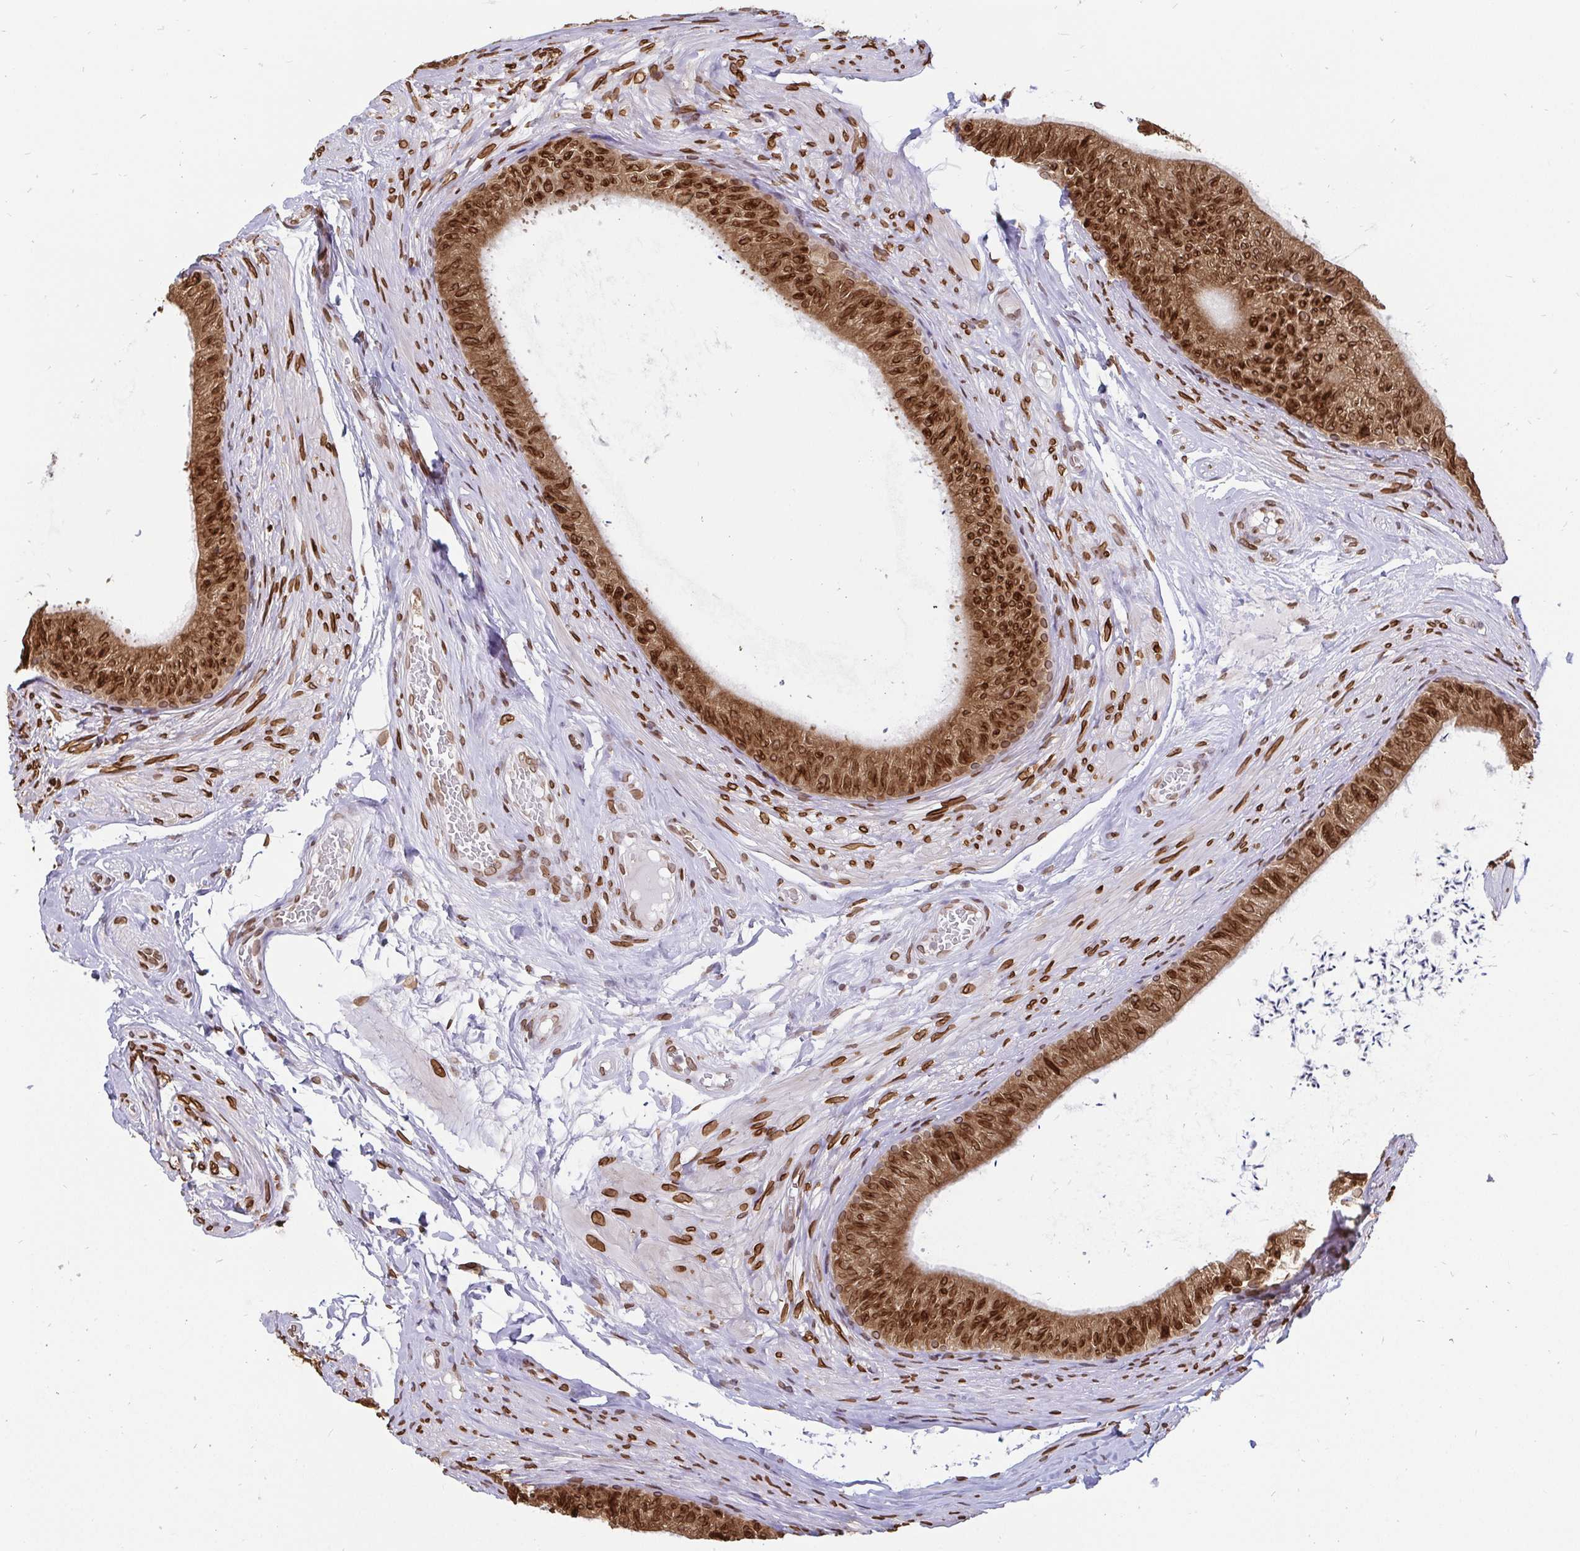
{"staining": {"intensity": "strong", "quantity": ">75%", "location": "cytoplasmic/membranous,nuclear"}, "tissue": "epididymis", "cell_type": "Glandular cells", "image_type": "normal", "snomed": [{"axis": "morphology", "description": "Normal tissue, NOS"}, {"axis": "topography", "description": "Epididymis, spermatic cord, NOS"}, {"axis": "topography", "description": "Epididymis"}, {"axis": "topography", "description": "Peripheral nerve tissue"}], "caption": "Immunohistochemical staining of unremarkable epididymis shows strong cytoplasmic/membranous,nuclear protein positivity in approximately >75% of glandular cells.", "gene": "EMD", "patient": {"sex": "male", "age": 29}}